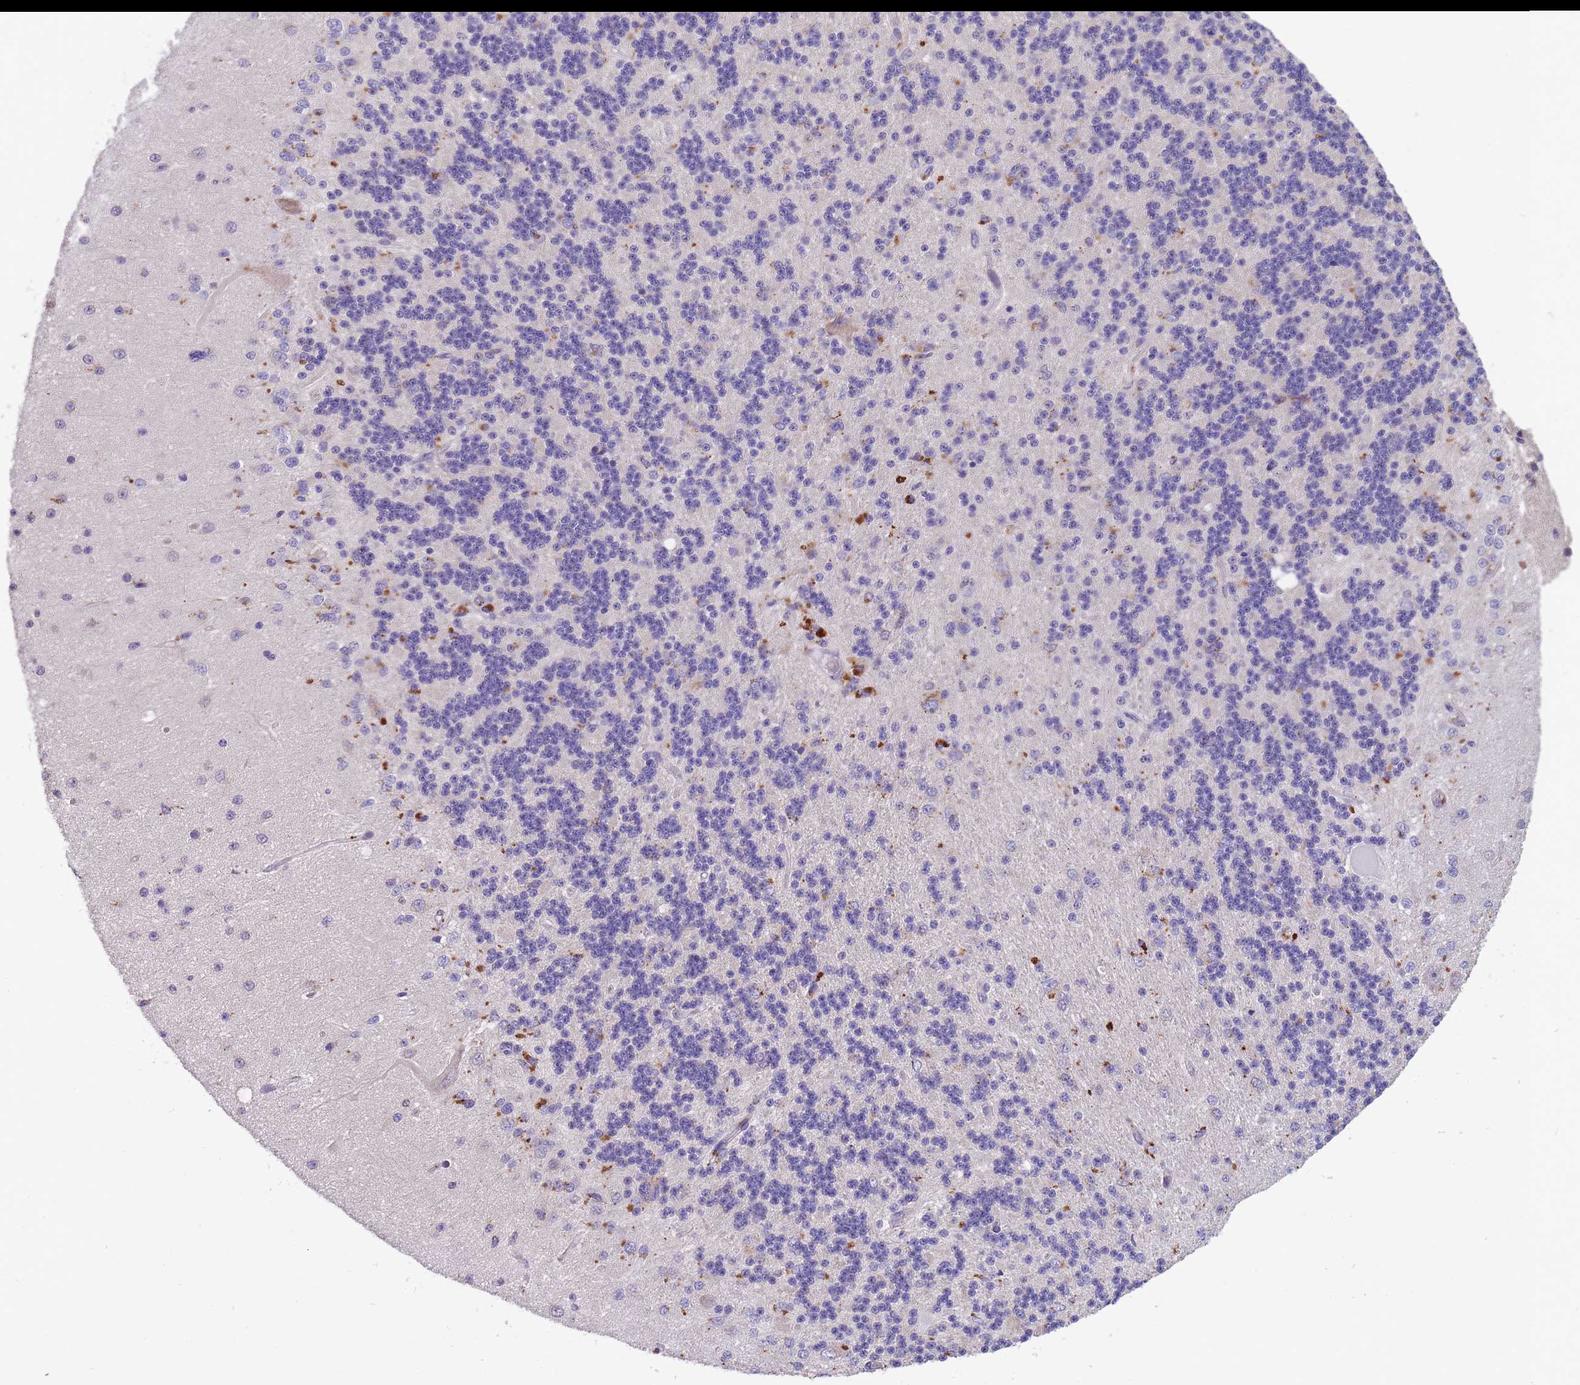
{"staining": {"intensity": "negative", "quantity": "none", "location": "none"}, "tissue": "cerebellum", "cell_type": "Cells in granular layer", "image_type": "normal", "snomed": [{"axis": "morphology", "description": "Normal tissue, NOS"}, {"axis": "topography", "description": "Cerebellum"}], "caption": "Unremarkable cerebellum was stained to show a protein in brown. There is no significant positivity in cells in granular layer. (DAB (3,3'-diaminobenzidine) immunohistochemistry visualized using brightfield microscopy, high magnification).", "gene": "ITPKC", "patient": {"sex": "female", "age": 29}}